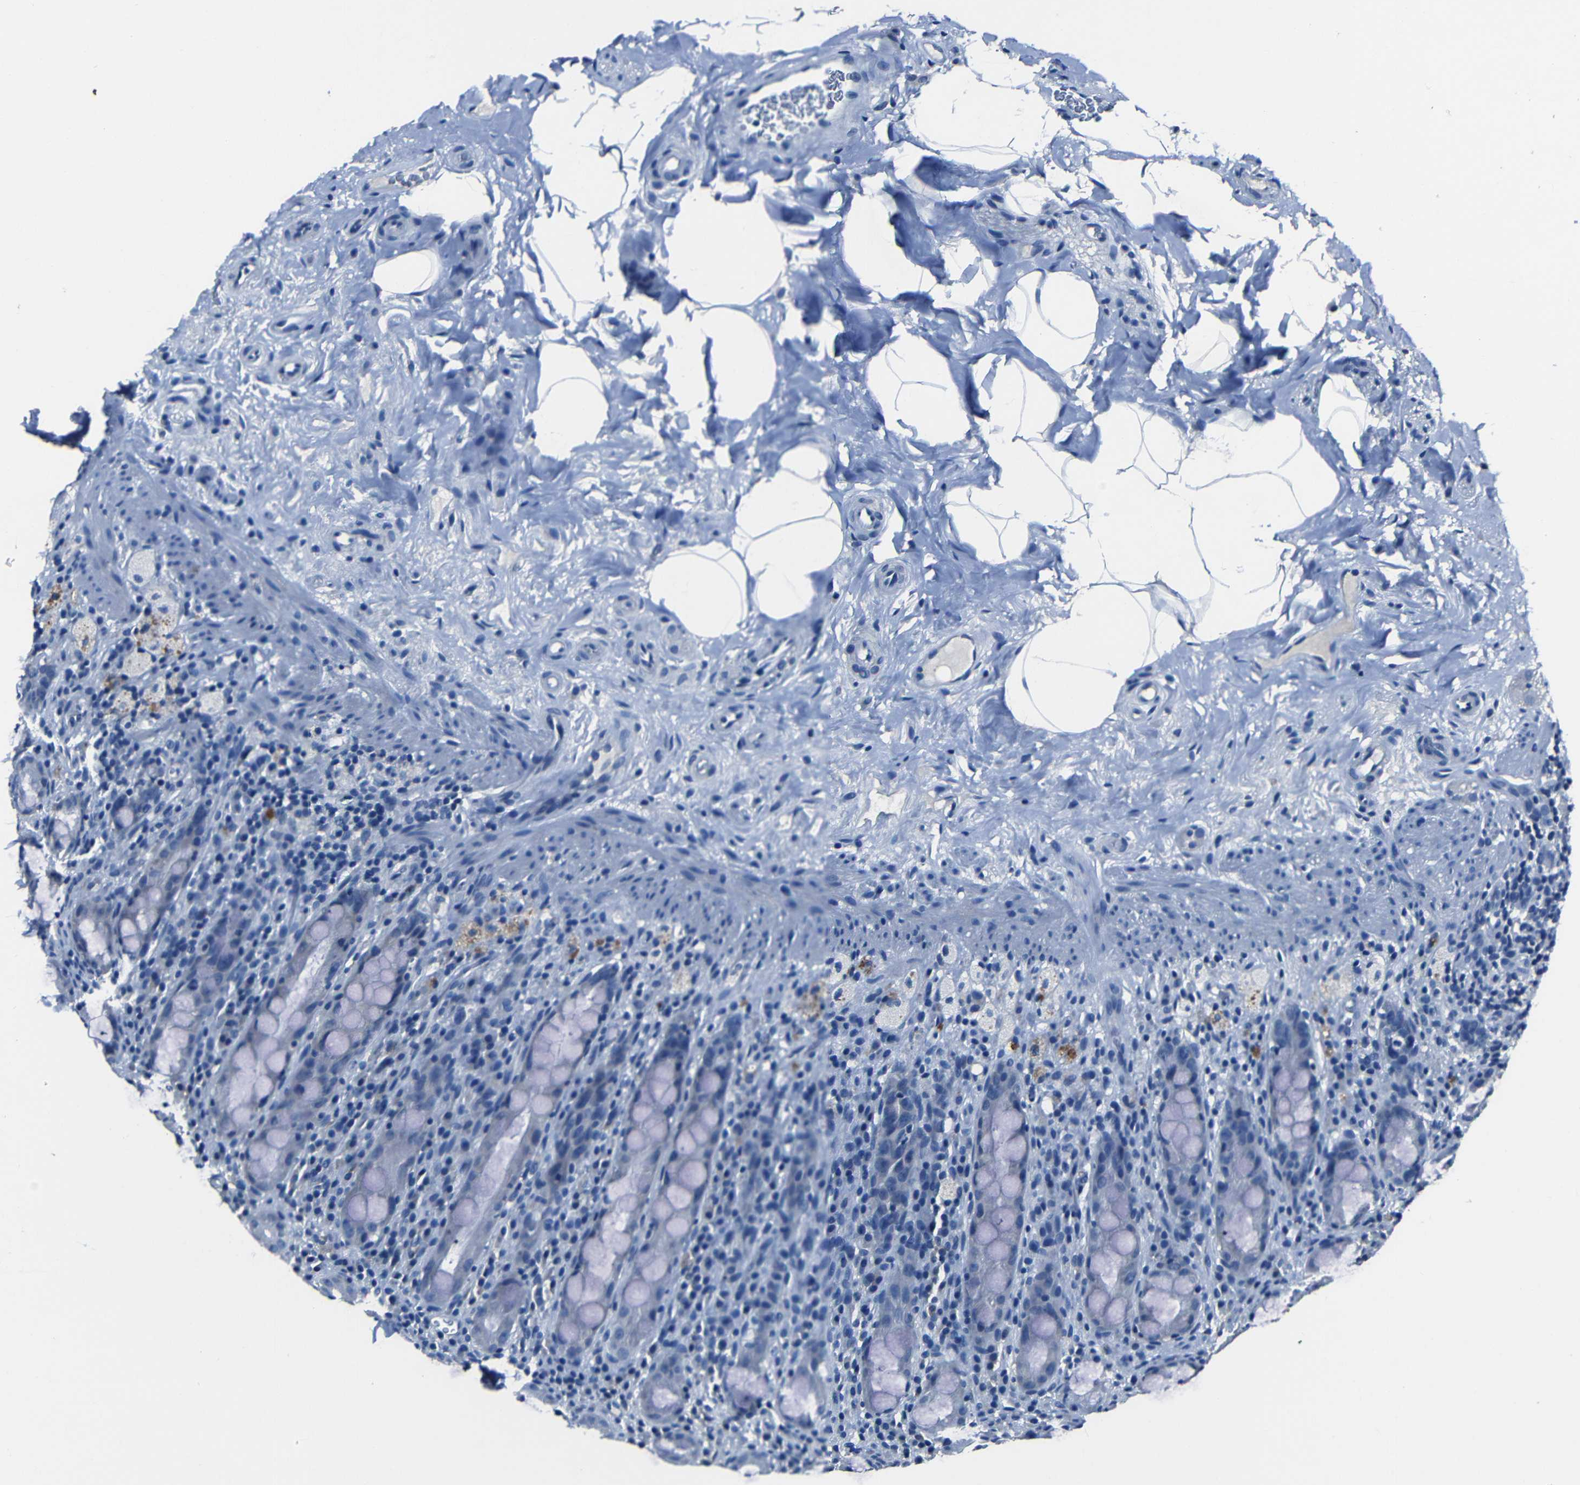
{"staining": {"intensity": "negative", "quantity": "none", "location": "none"}, "tissue": "rectum", "cell_type": "Glandular cells", "image_type": "normal", "snomed": [{"axis": "morphology", "description": "Normal tissue, NOS"}, {"axis": "topography", "description": "Rectum"}], "caption": "The image exhibits no significant positivity in glandular cells of rectum. (DAB IHC with hematoxylin counter stain).", "gene": "NCMAP", "patient": {"sex": "male", "age": 44}}